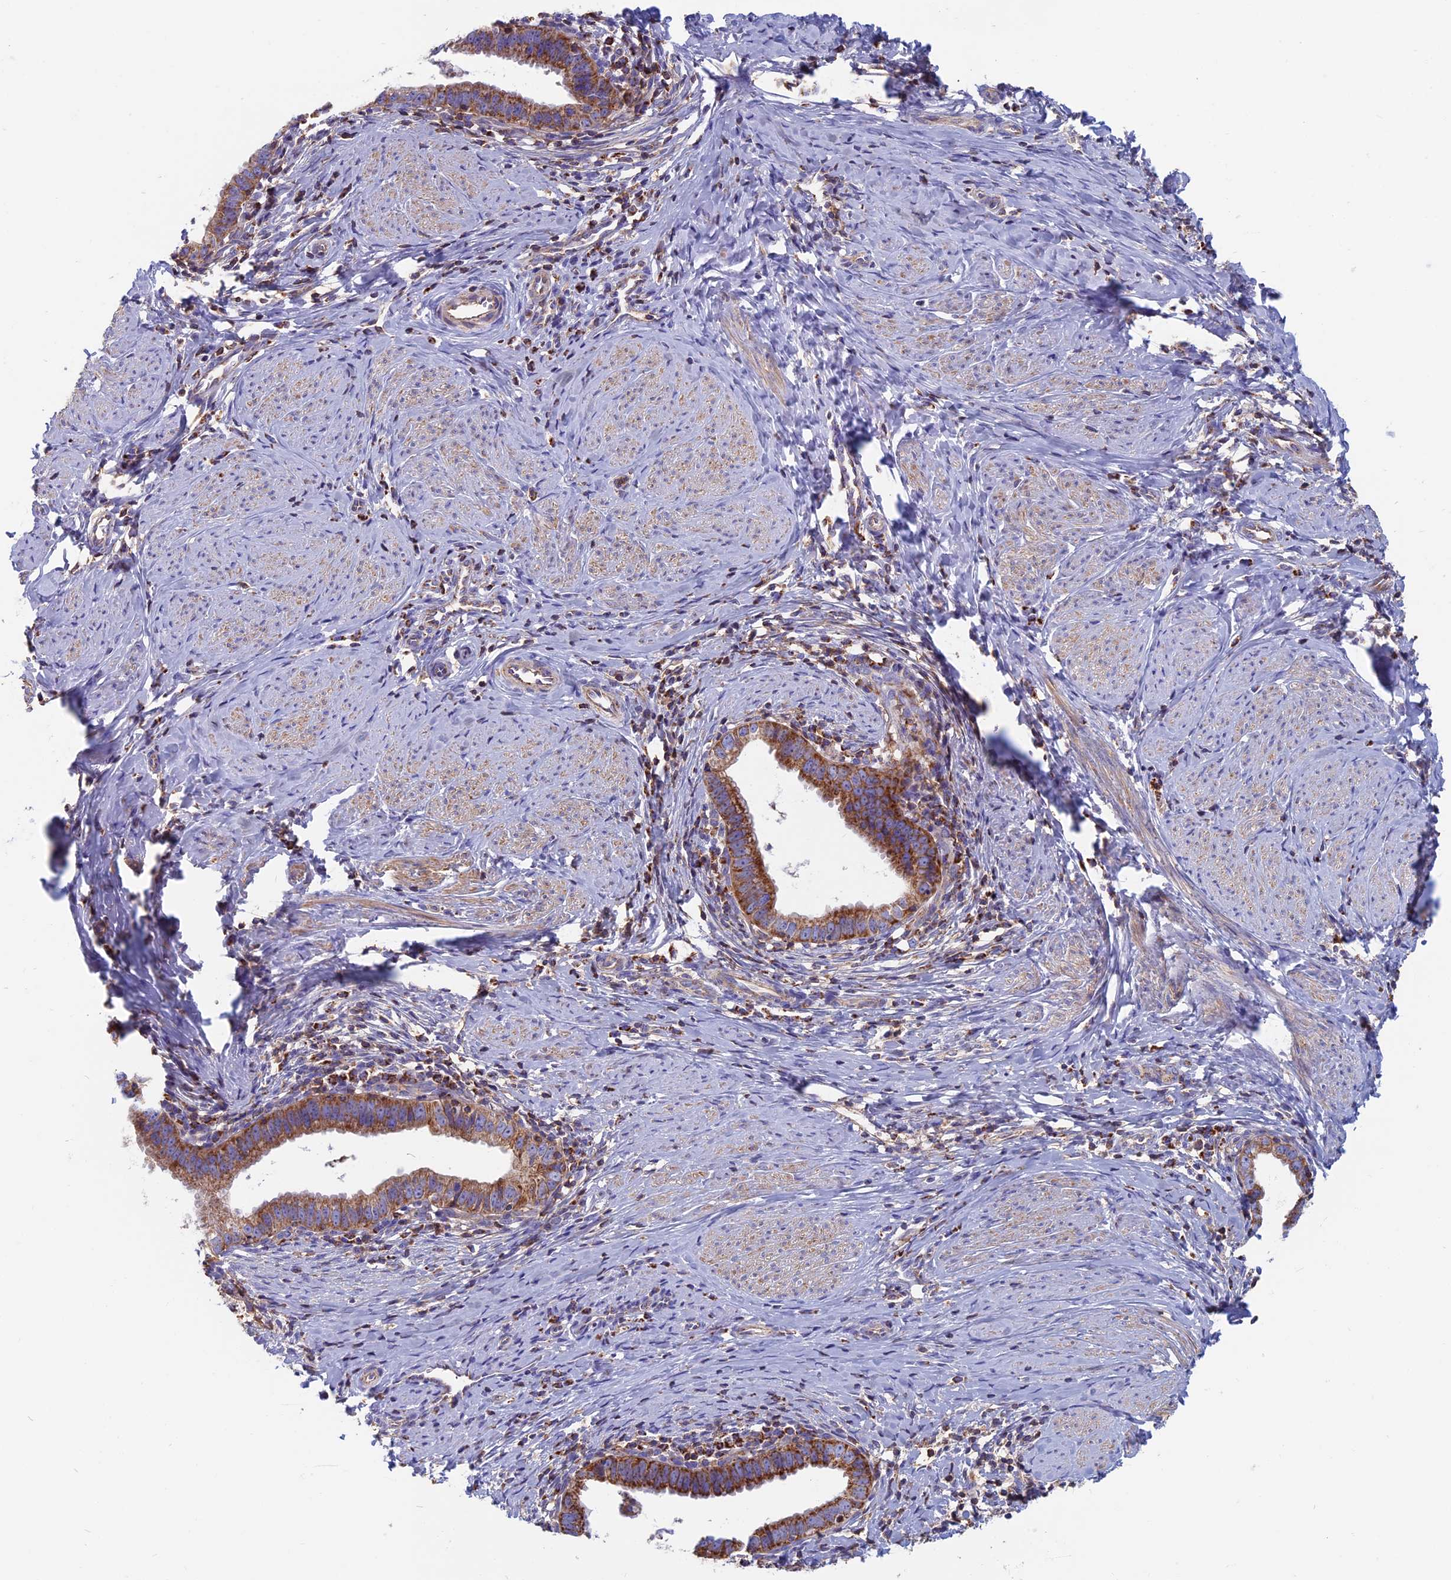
{"staining": {"intensity": "strong", "quantity": ">75%", "location": "cytoplasmic/membranous"}, "tissue": "cervical cancer", "cell_type": "Tumor cells", "image_type": "cancer", "snomed": [{"axis": "morphology", "description": "Adenocarcinoma, NOS"}, {"axis": "topography", "description": "Cervix"}], "caption": "This histopathology image displays immunohistochemistry (IHC) staining of human cervical cancer (adenocarcinoma), with high strong cytoplasmic/membranous positivity in about >75% of tumor cells.", "gene": "HSD17B8", "patient": {"sex": "female", "age": 36}}